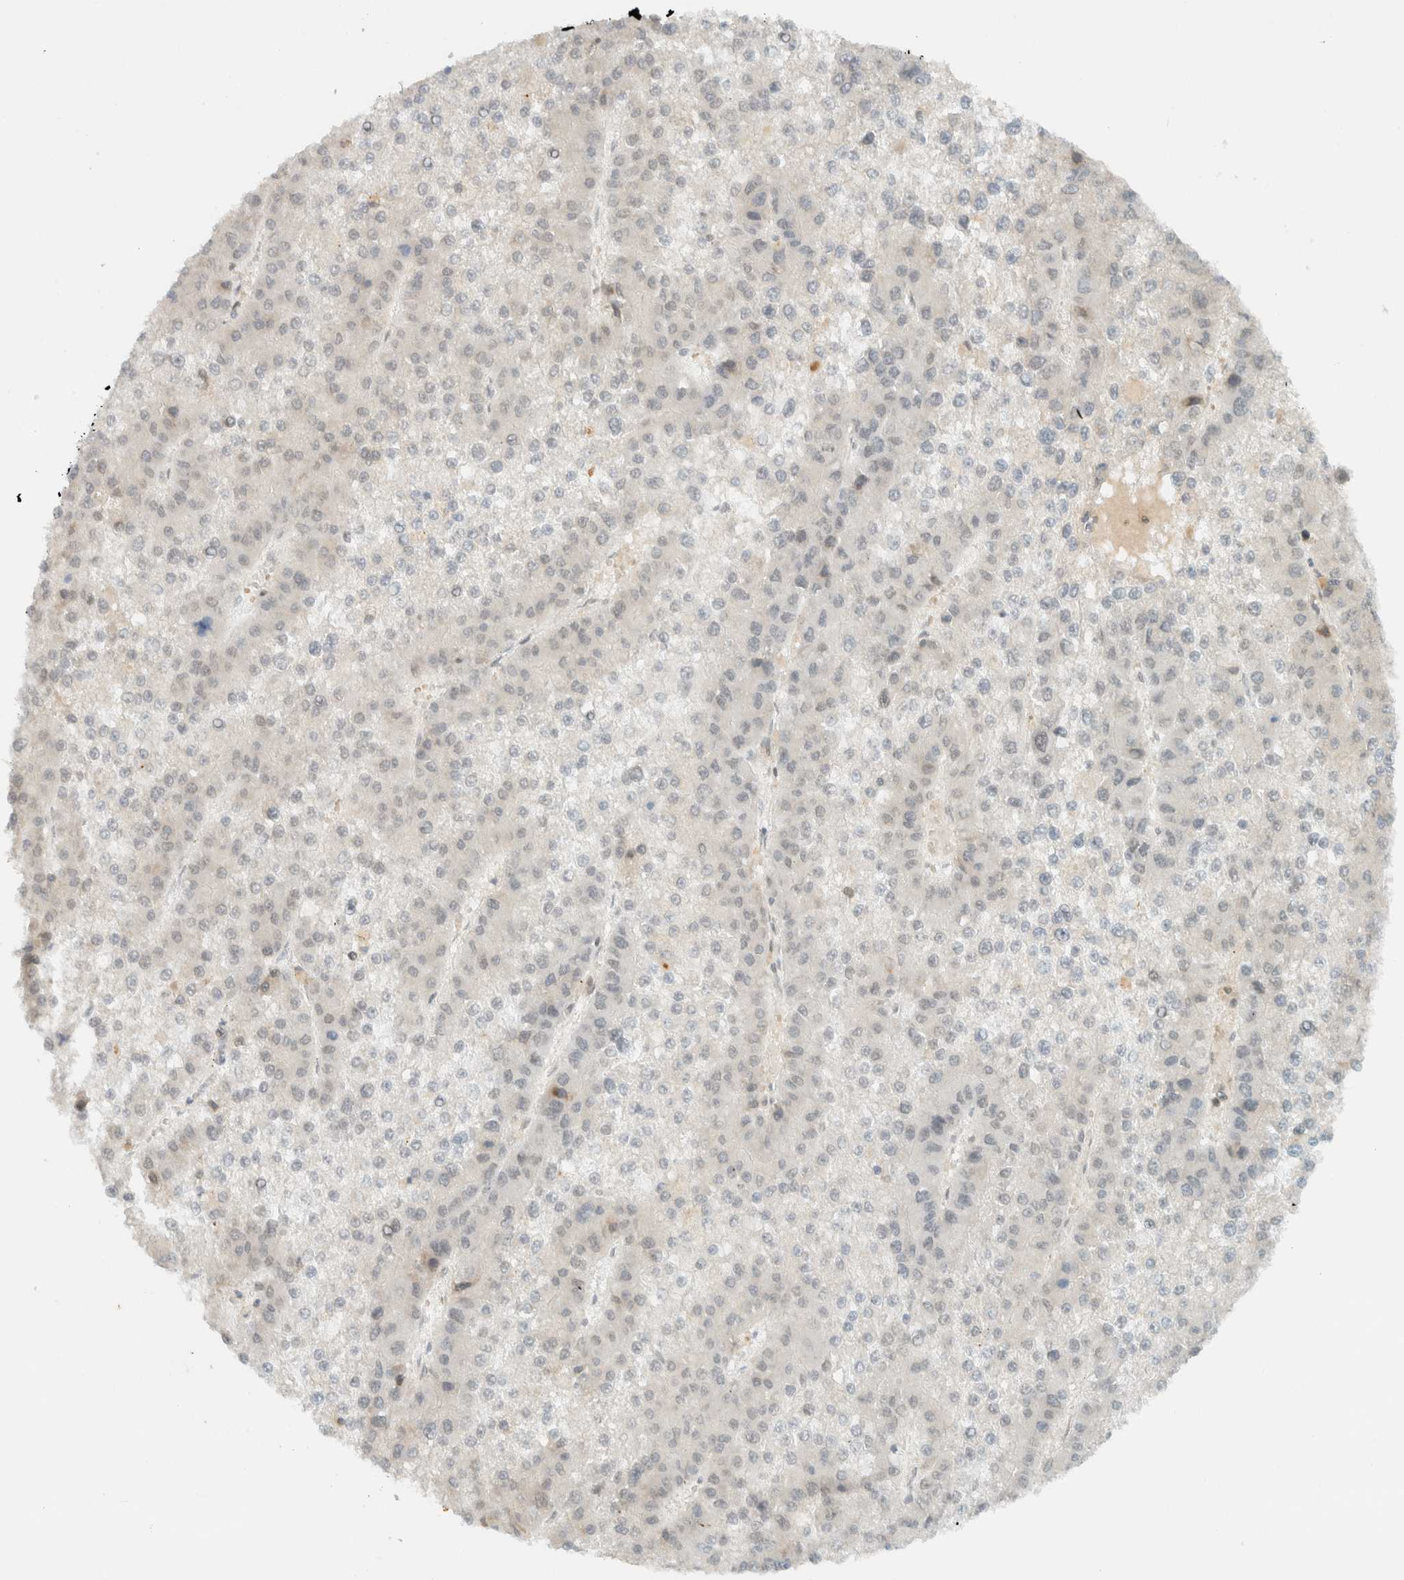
{"staining": {"intensity": "negative", "quantity": "none", "location": "none"}, "tissue": "liver cancer", "cell_type": "Tumor cells", "image_type": "cancer", "snomed": [{"axis": "morphology", "description": "Carcinoma, Hepatocellular, NOS"}, {"axis": "topography", "description": "Liver"}], "caption": "Liver cancer (hepatocellular carcinoma) was stained to show a protein in brown. There is no significant staining in tumor cells.", "gene": "ITPRID1", "patient": {"sex": "female", "age": 73}}